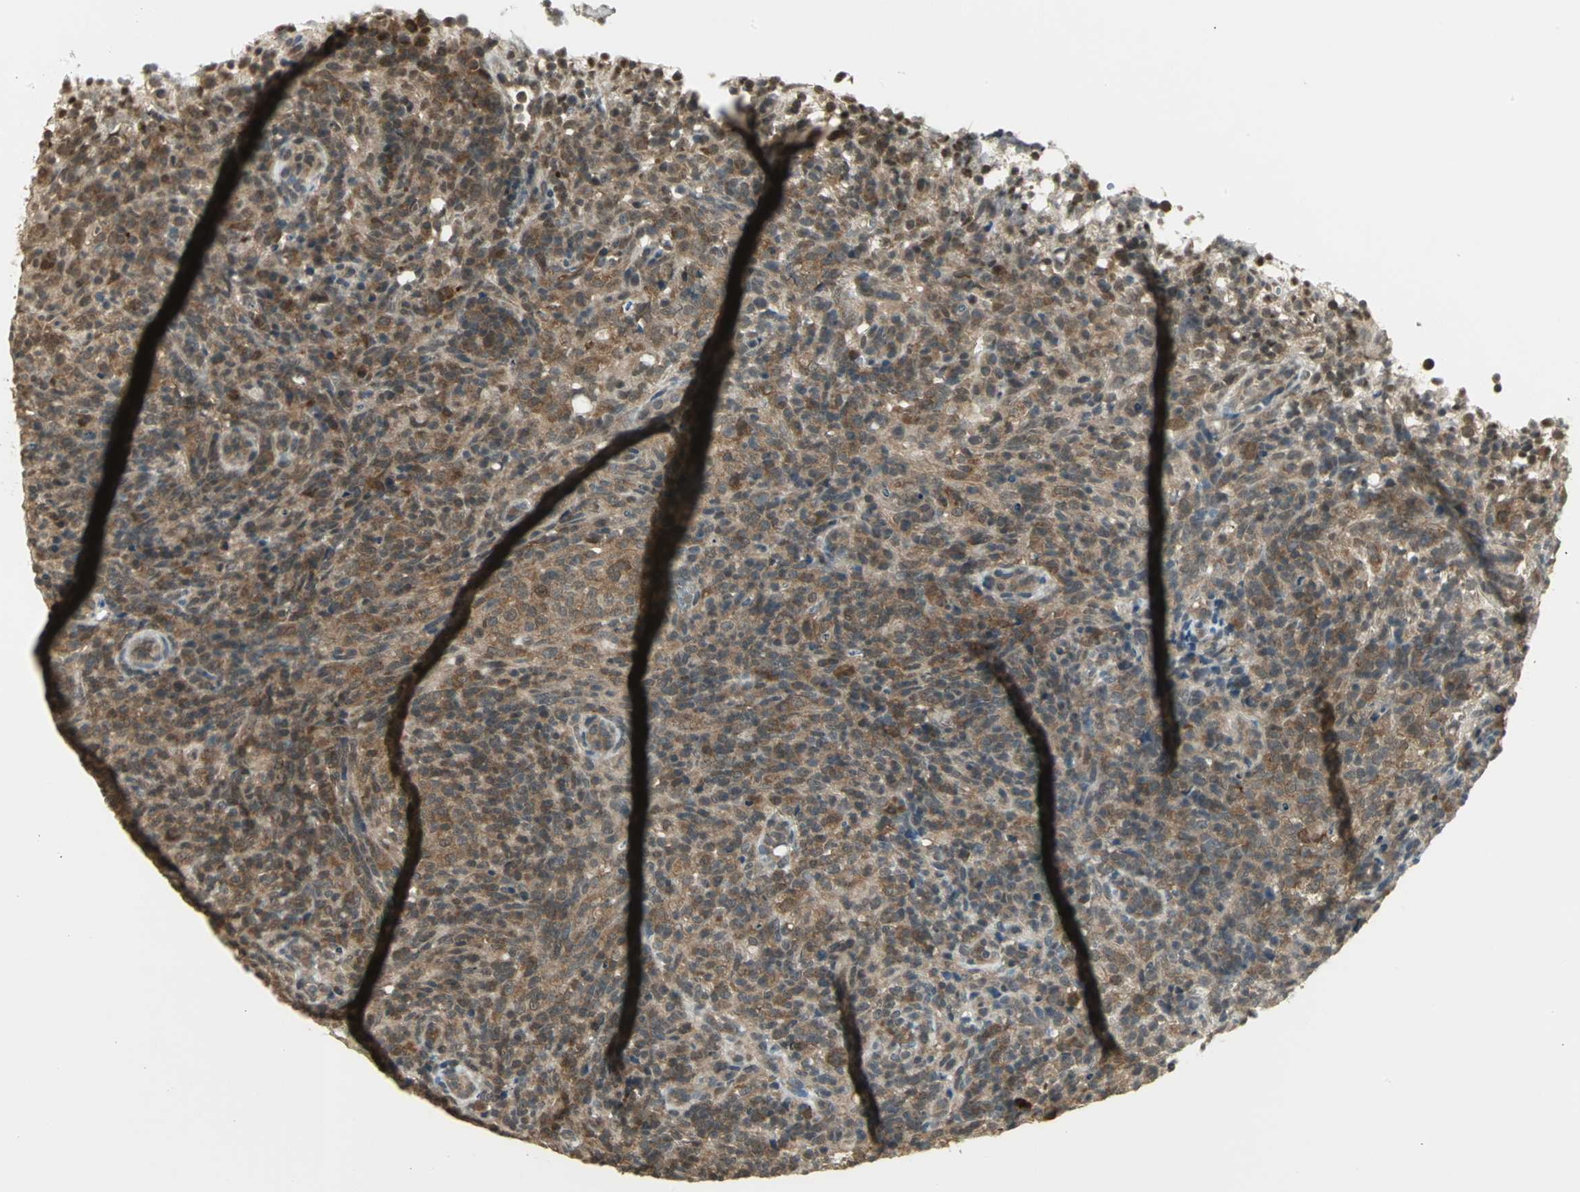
{"staining": {"intensity": "moderate", "quantity": ">75%", "location": "cytoplasmic/membranous"}, "tissue": "lymphoma", "cell_type": "Tumor cells", "image_type": "cancer", "snomed": [{"axis": "morphology", "description": "Malignant lymphoma, non-Hodgkin's type, High grade"}, {"axis": "topography", "description": "Lymph node"}], "caption": "DAB (3,3'-diaminobenzidine) immunohistochemical staining of human high-grade malignant lymphoma, non-Hodgkin's type demonstrates moderate cytoplasmic/membranous protein expression in approximately >75% of tumor cells. The staining was performed using DAB, with brown indicating positive protein expression. Nuclei are stained blue with hematoxylin.", "gene": "CDC34", "patient": {"sex": "female", "age": 76}}